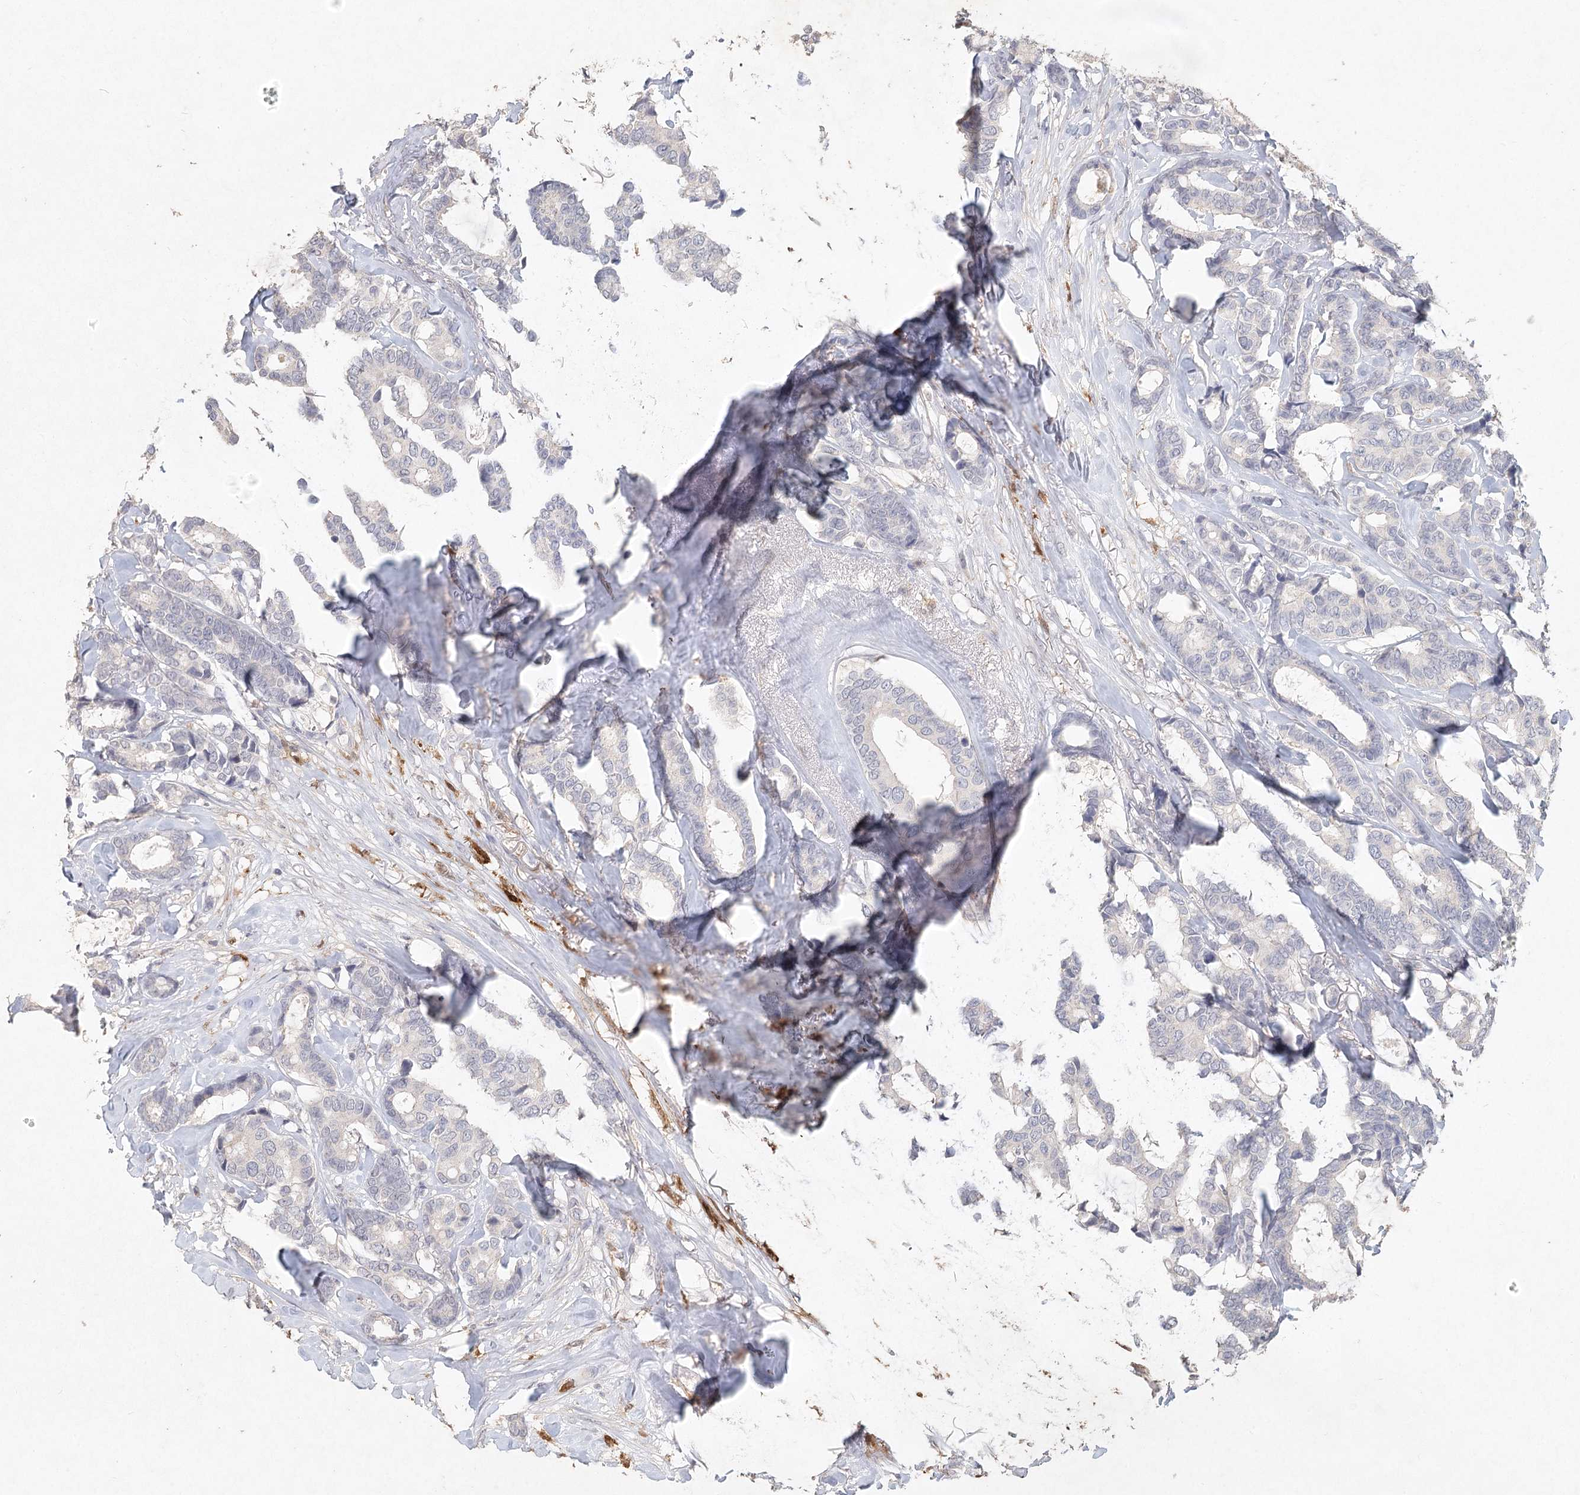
{"staining": {"intensity": "negative", "quantity": "none", "location": "none"}, "tissue": "breast cancer", "cell_type": "Tumor cells", "image_type": "cancer", "snomed": [{"axis": "morphology", "description": "Duct carcinoma"}, {"axis": "topography", "description": "Breast"}], "caption": "DAB (3,3'-diaminobenzidine) immunohistochemical staining of breast cancer exhibits no significant positivity in tumor cells.", "gene": "ARSI", "patient": {"sex": "female", "age": 87}}